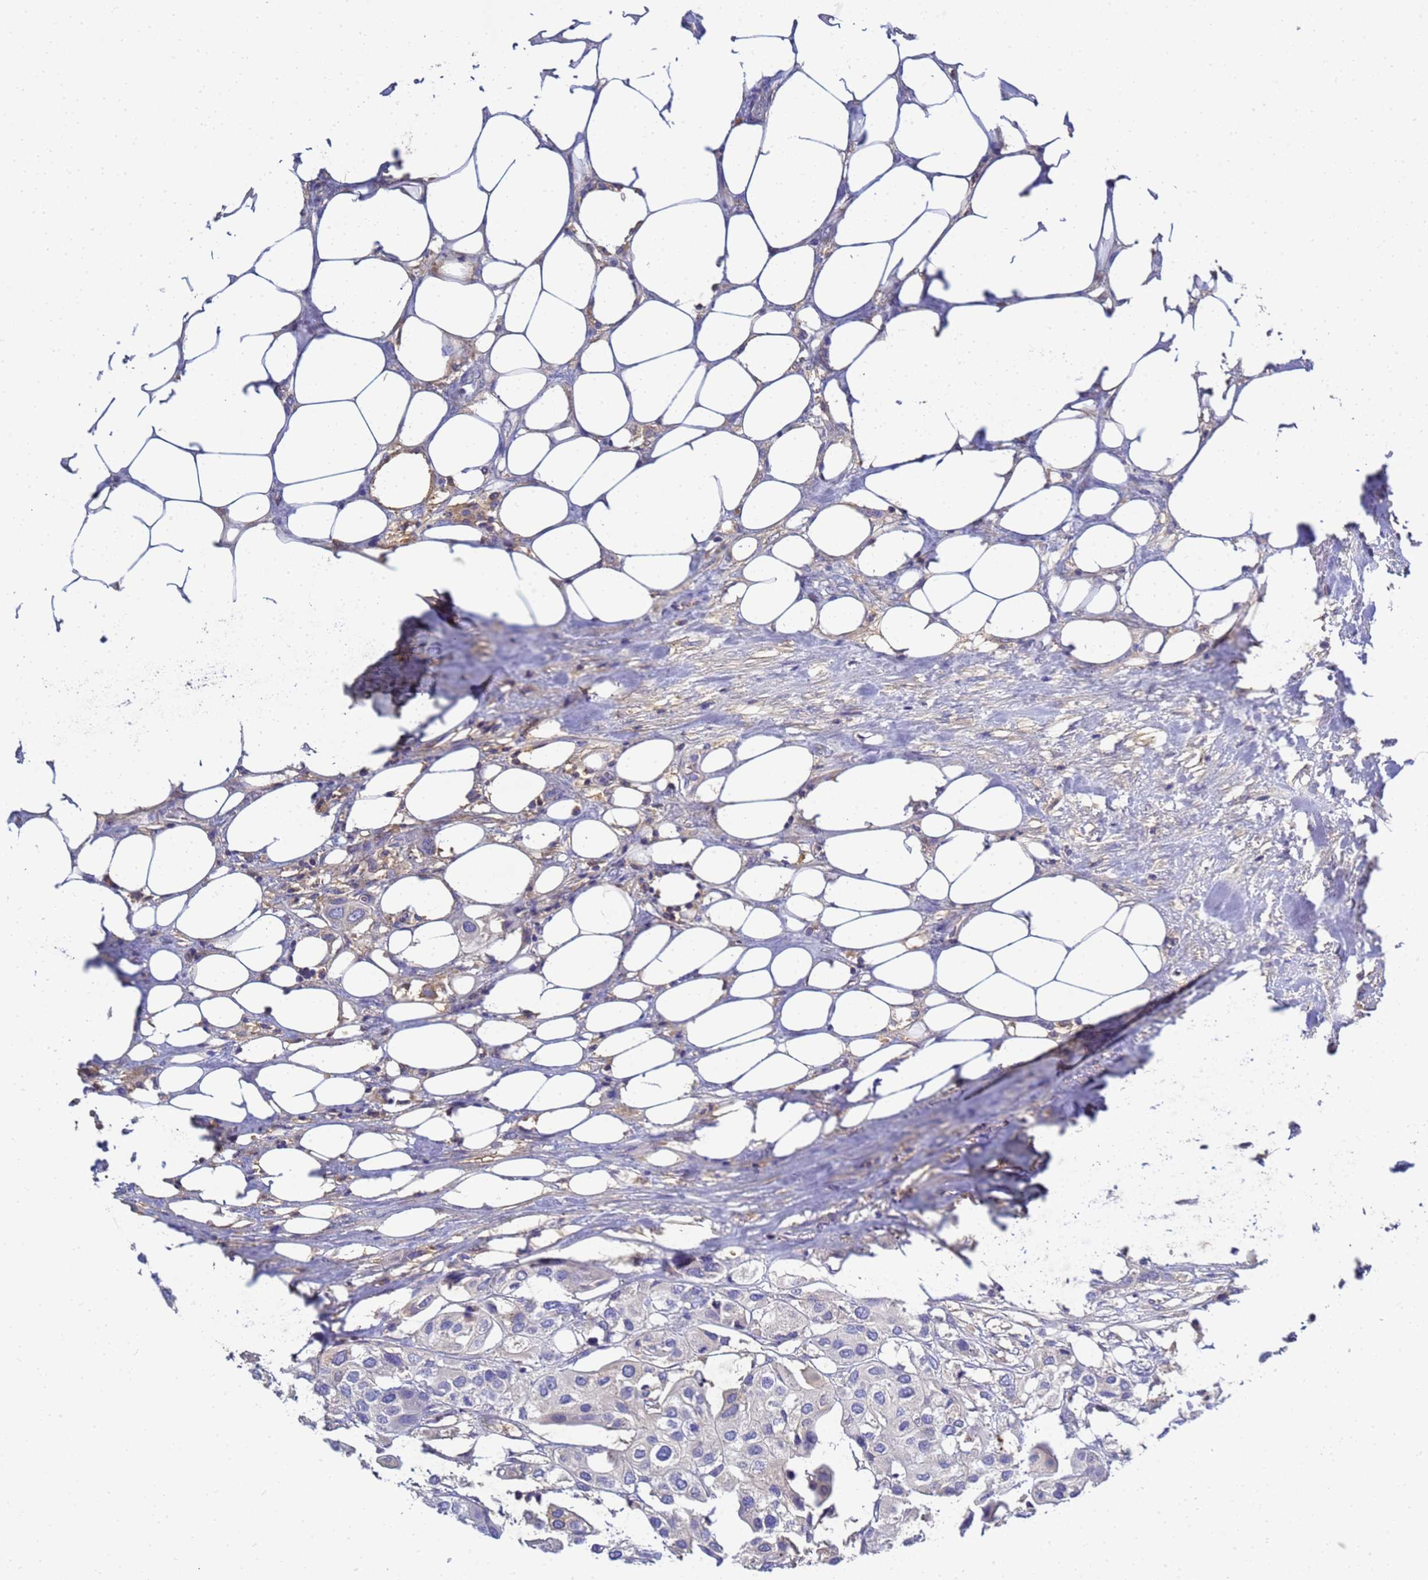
{"staining": {"intensity": "negative", "quantity": "none", "location": "none"}, "tissue": "urothelial cancer", "cell_type": "Tumor cells", "image_type": "cancer", "snomed": [{"axis": "morphology", "description": "Urothelial carcinoma, High grade"}, {"axis": "topography", "description": "Urinary bladder"}], "caption": "An image of human high-grade urothelial carcinoma is negative for staining in tumor cells.", "gene": "TBCD", "patient": {"sex": "male", "age": 64}}